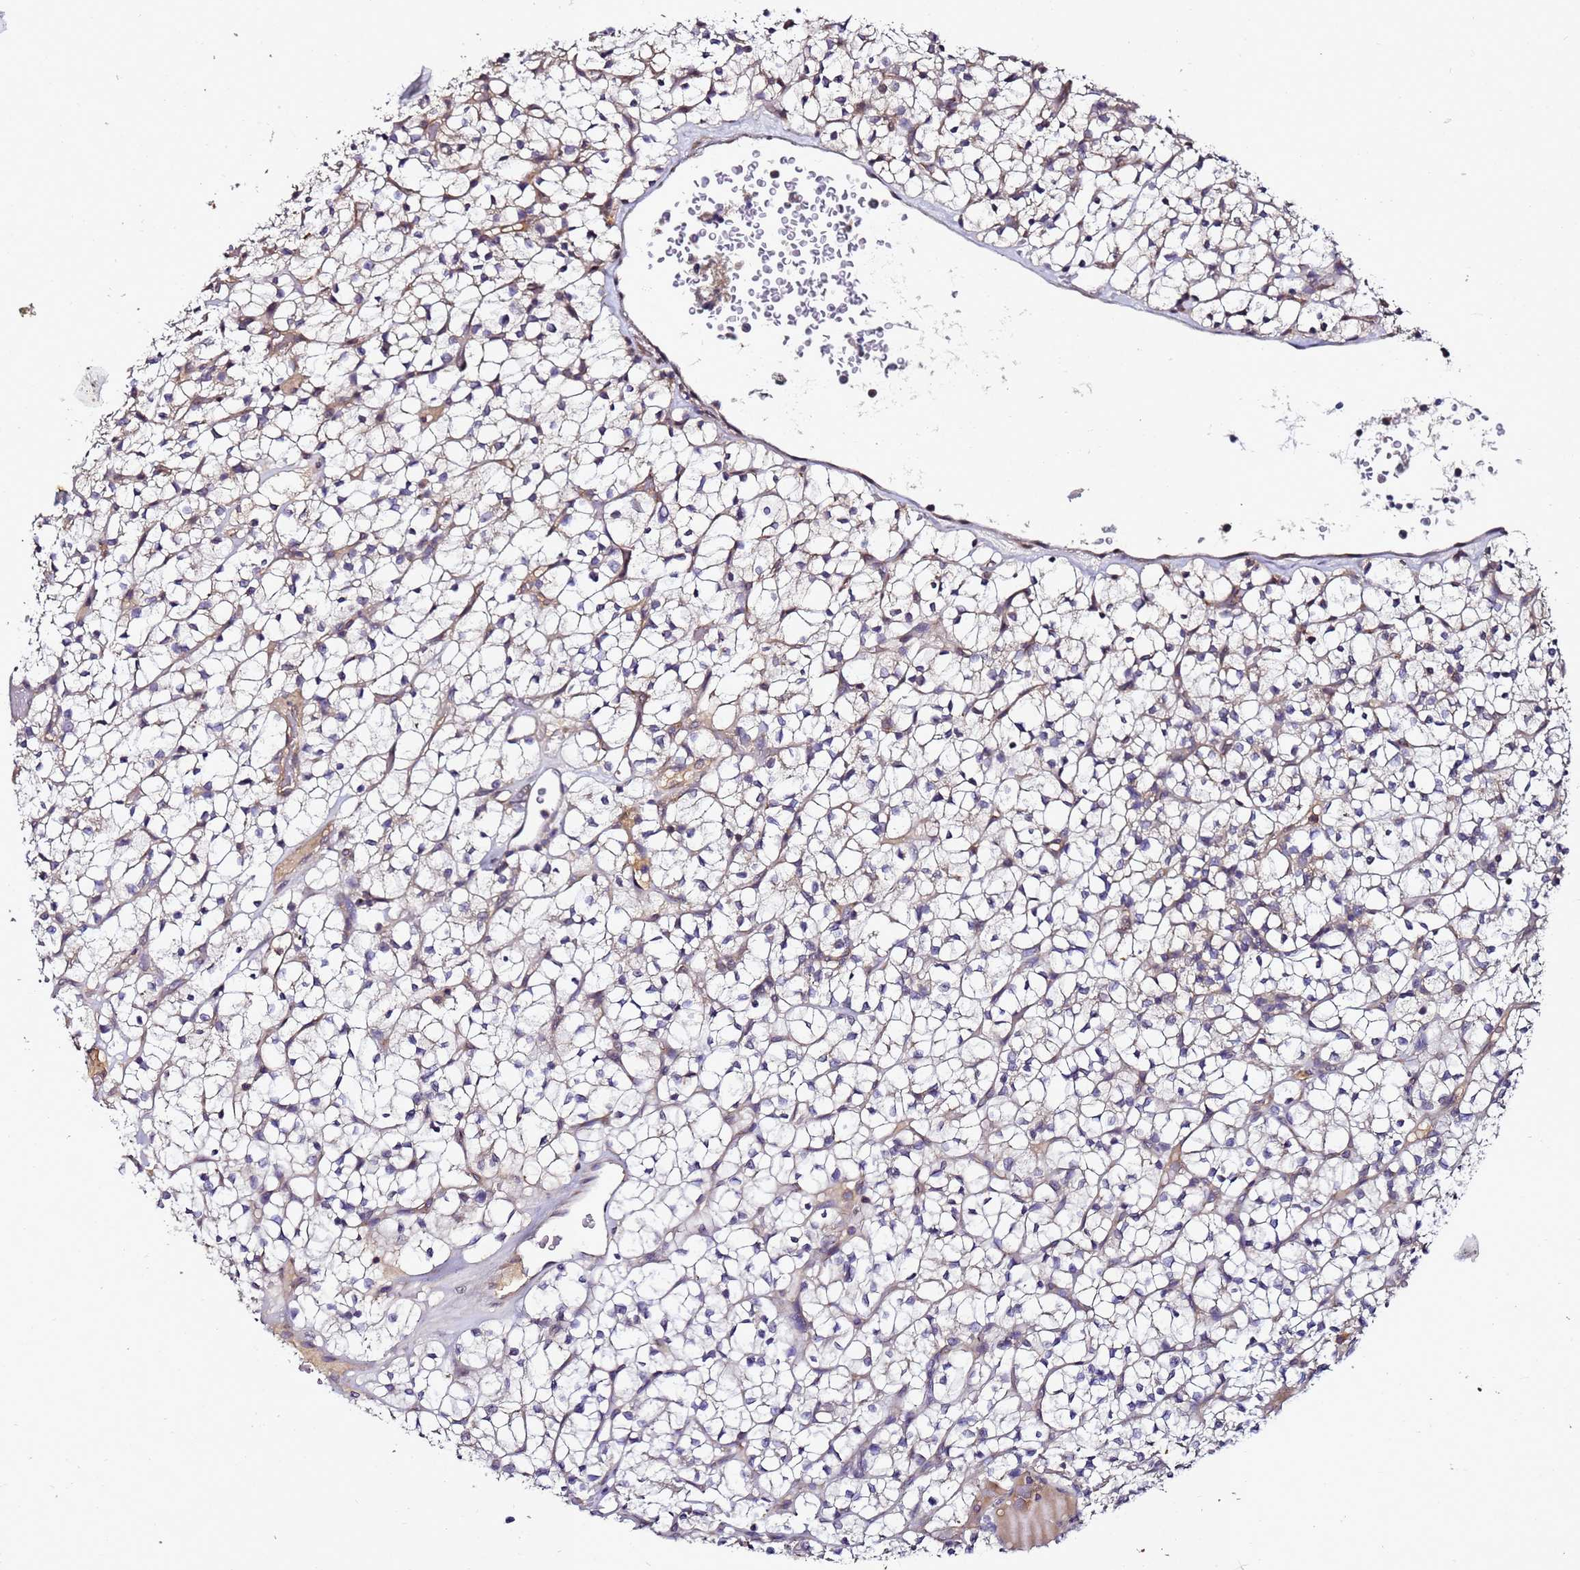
{"staining": {"intensity": "negative", "quantity": "none", "location": "none"}, "tissue": "renal cancer", "cell_type": "Tumor cells", "image_type": "cancer", "snomed": [{"axis": "morphology", "description": "Adenocarcinoma, NOS"}, {"axis": "topography", "description": "Kidney"}], "caption": "High magnification brightfield microscopy of renal adenocarcinoma stained with DAB (brown) and counterstained with hematoxylin (blue): tumor cells show no significant positivity.", "gene": "ANKRD17", "patient": {"sex": "female", "age": 64}}